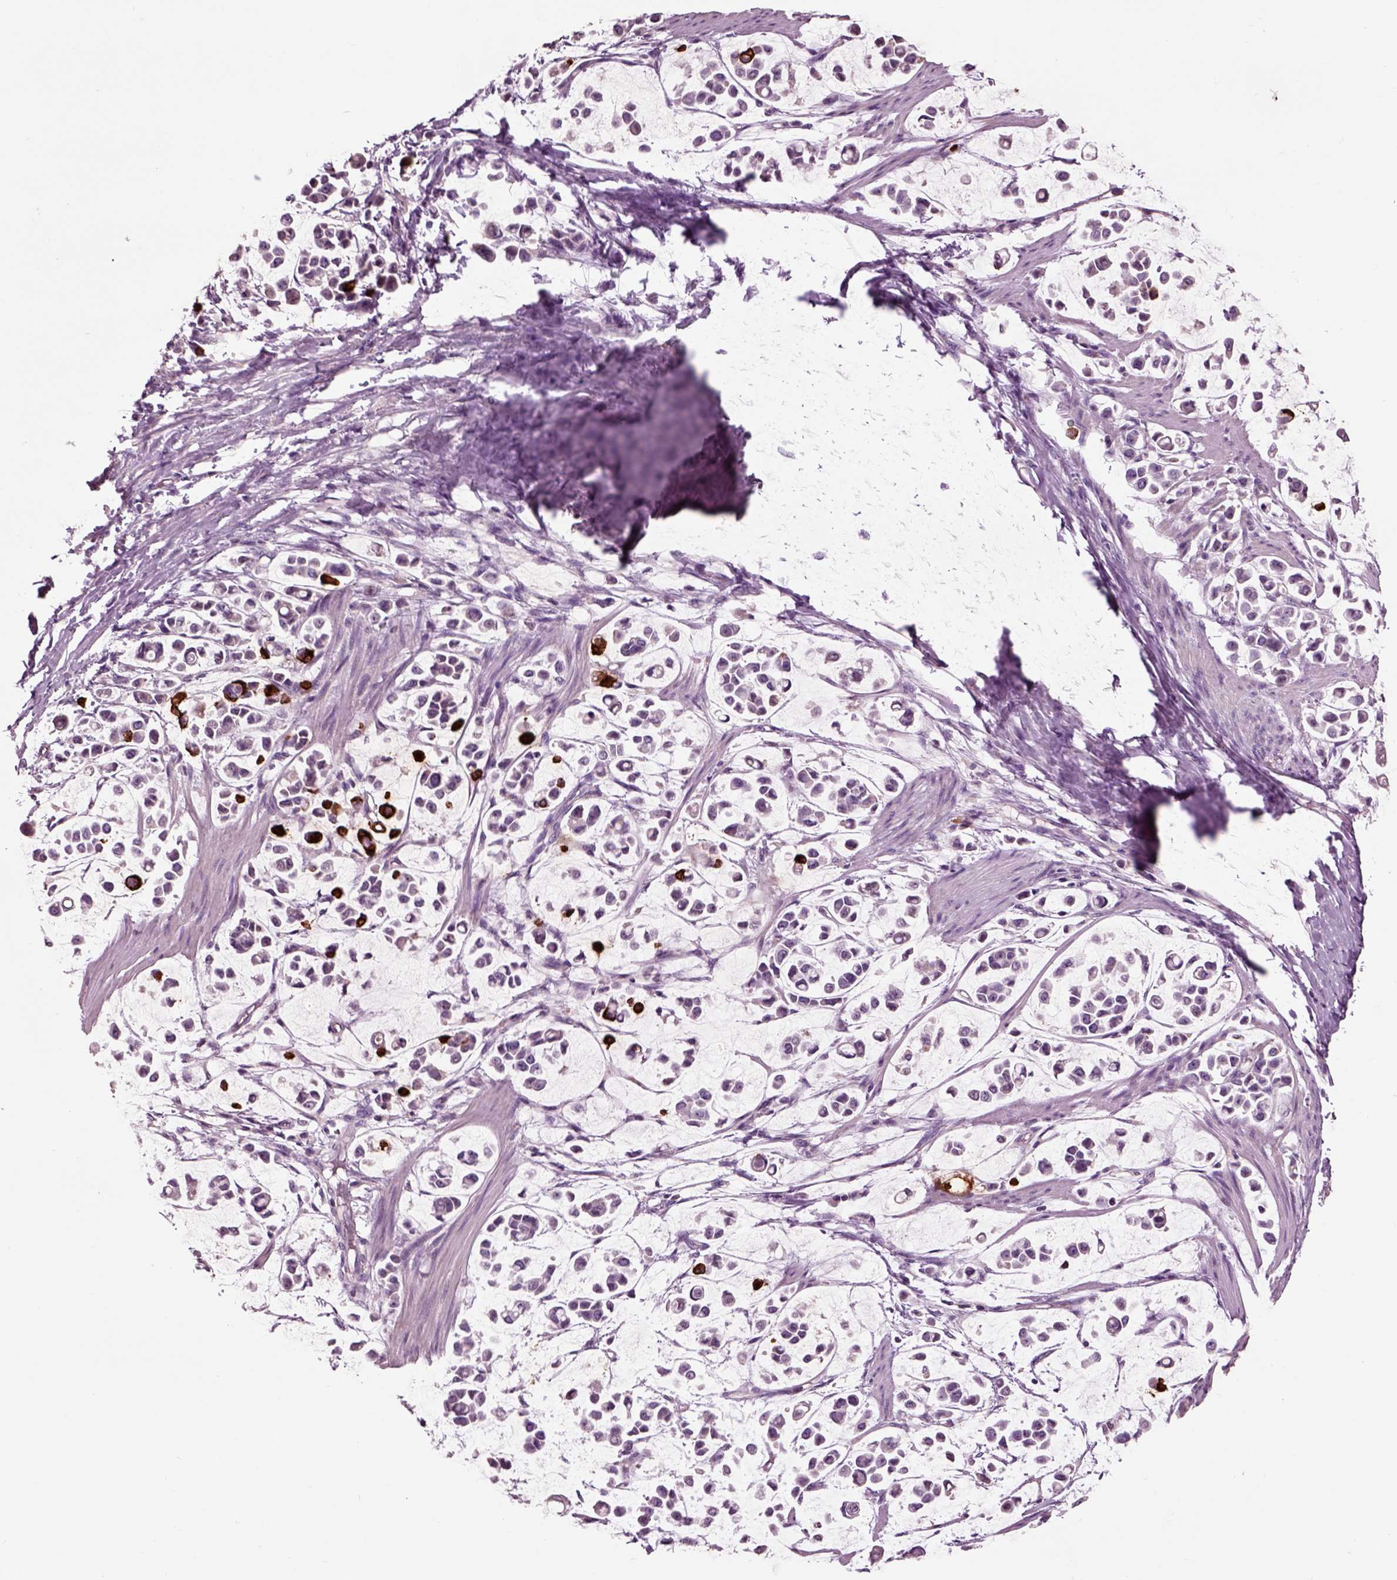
{"staining": {"intensity": "strong", "quantity": "<25%", "location": "cytoplasmic/membranous"}, "tissue": "stomach cancer", "cell_type": "Tumor cells", "image_type": "cancer", "snomed": [{"axis": "morphology", "description": "Adenocarcinoma, NOS"}, {"axis": "topography", "description": "Stomach"}], "caption": "High-power microscopy captured an immunohistochemistry micrograph of stomach adenocarcinoma, revealing strong cytoplasmic/membranous expression in approximately <25% of tumor cells. Nuclei are stained in blue.", "gene": "CHGB", "patient": {"sex": "male", "age": 82}}